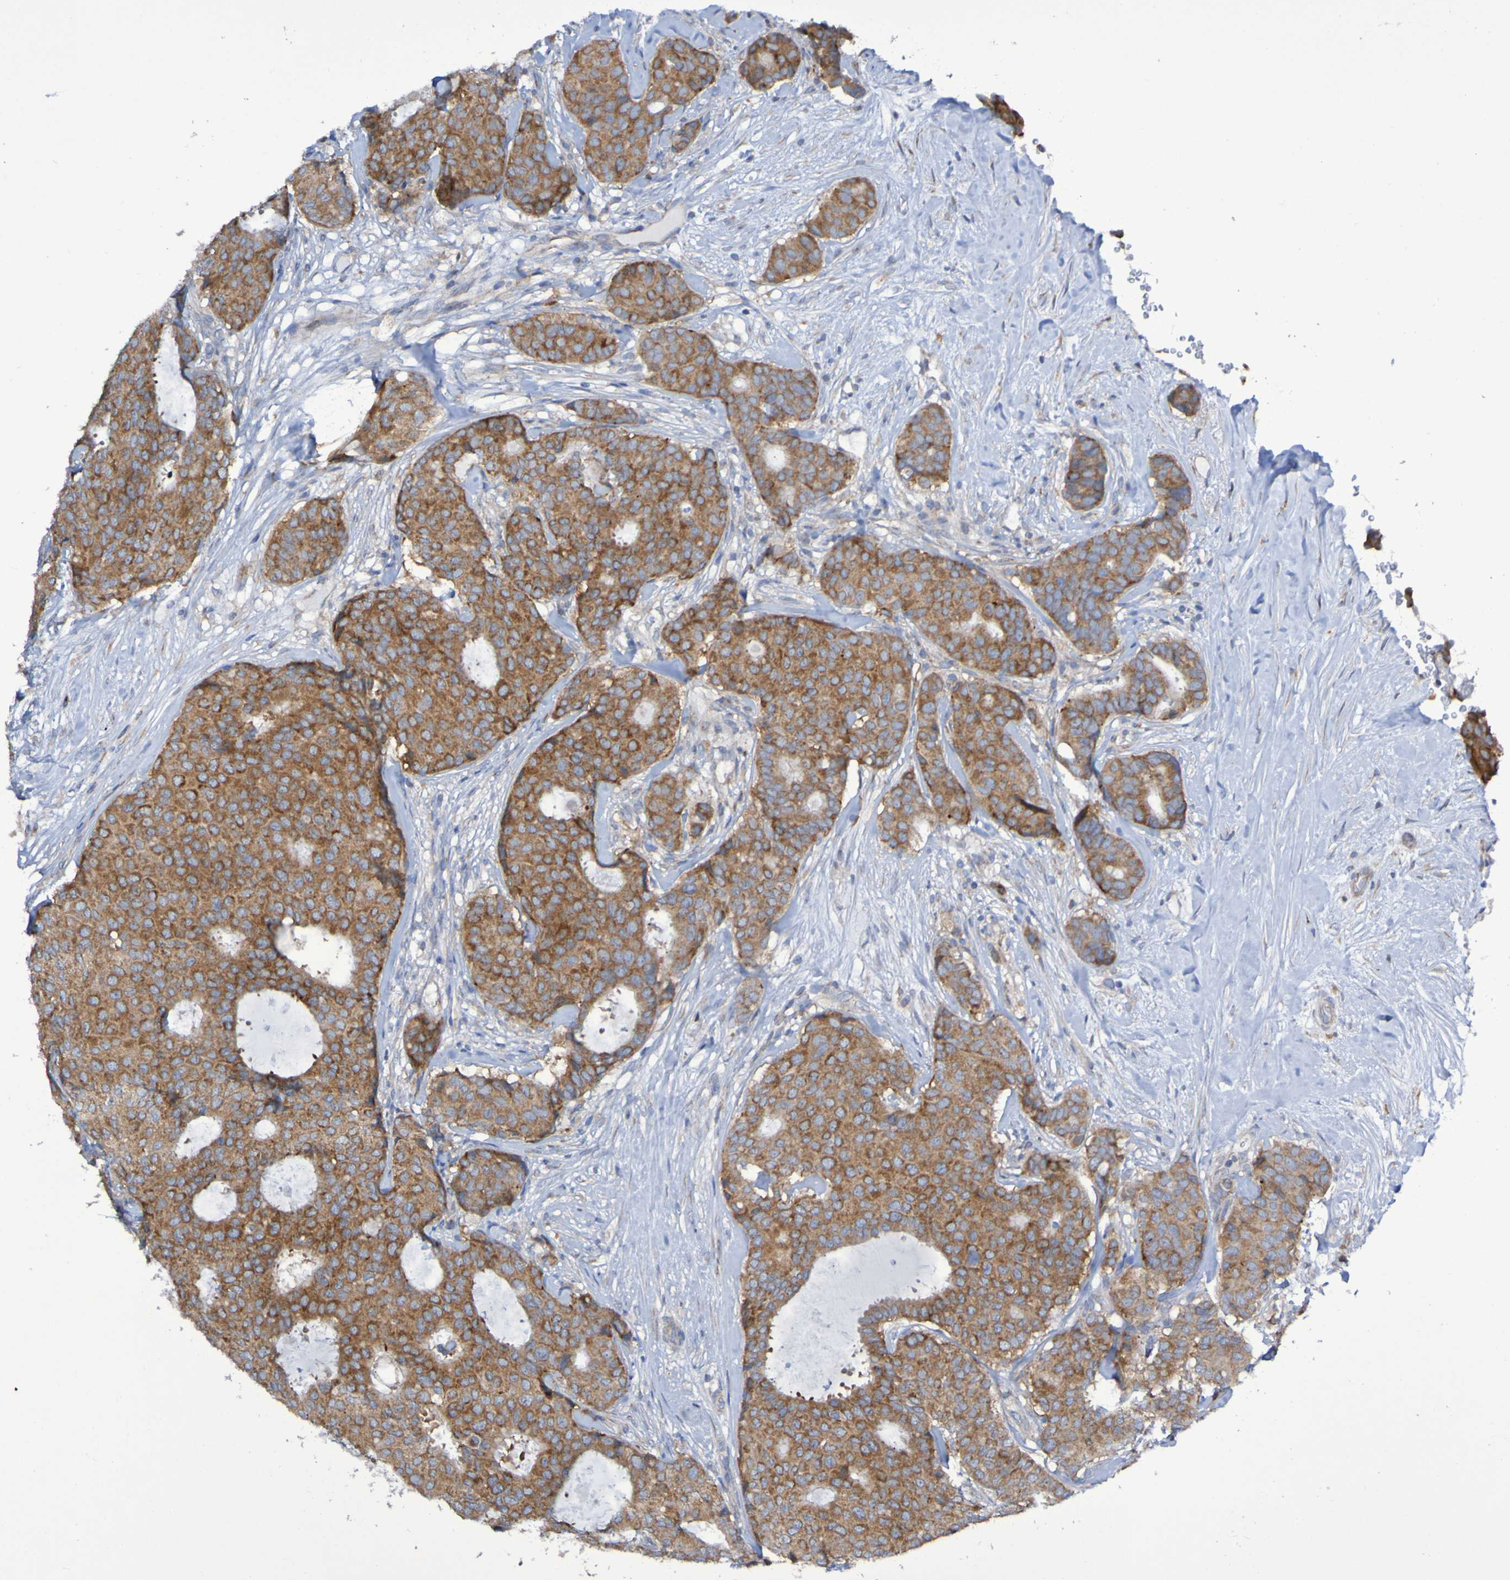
{"staining": {"intensity": "moderate", "quantity": ">75%", "location": "cytoplasmic/membranous"}, "tissue": "breast cancer", "cell_type": "Tumor cells", "image_type": "cancer", "snomed": [{"axis": "morphology", "description": "Duct carcinoma"}, {"axis": "topography", "description": "Breast"}], "caption": "Approximately >75% of tumor cells in human breast cancer (intraductal carcinoma) show moderate cytoplasmic/membranous protein positivity as visualized by brown immunohistochemical staining.", "gene": "LMBRD2", "patient": {"sex": "female", "age": 75}}